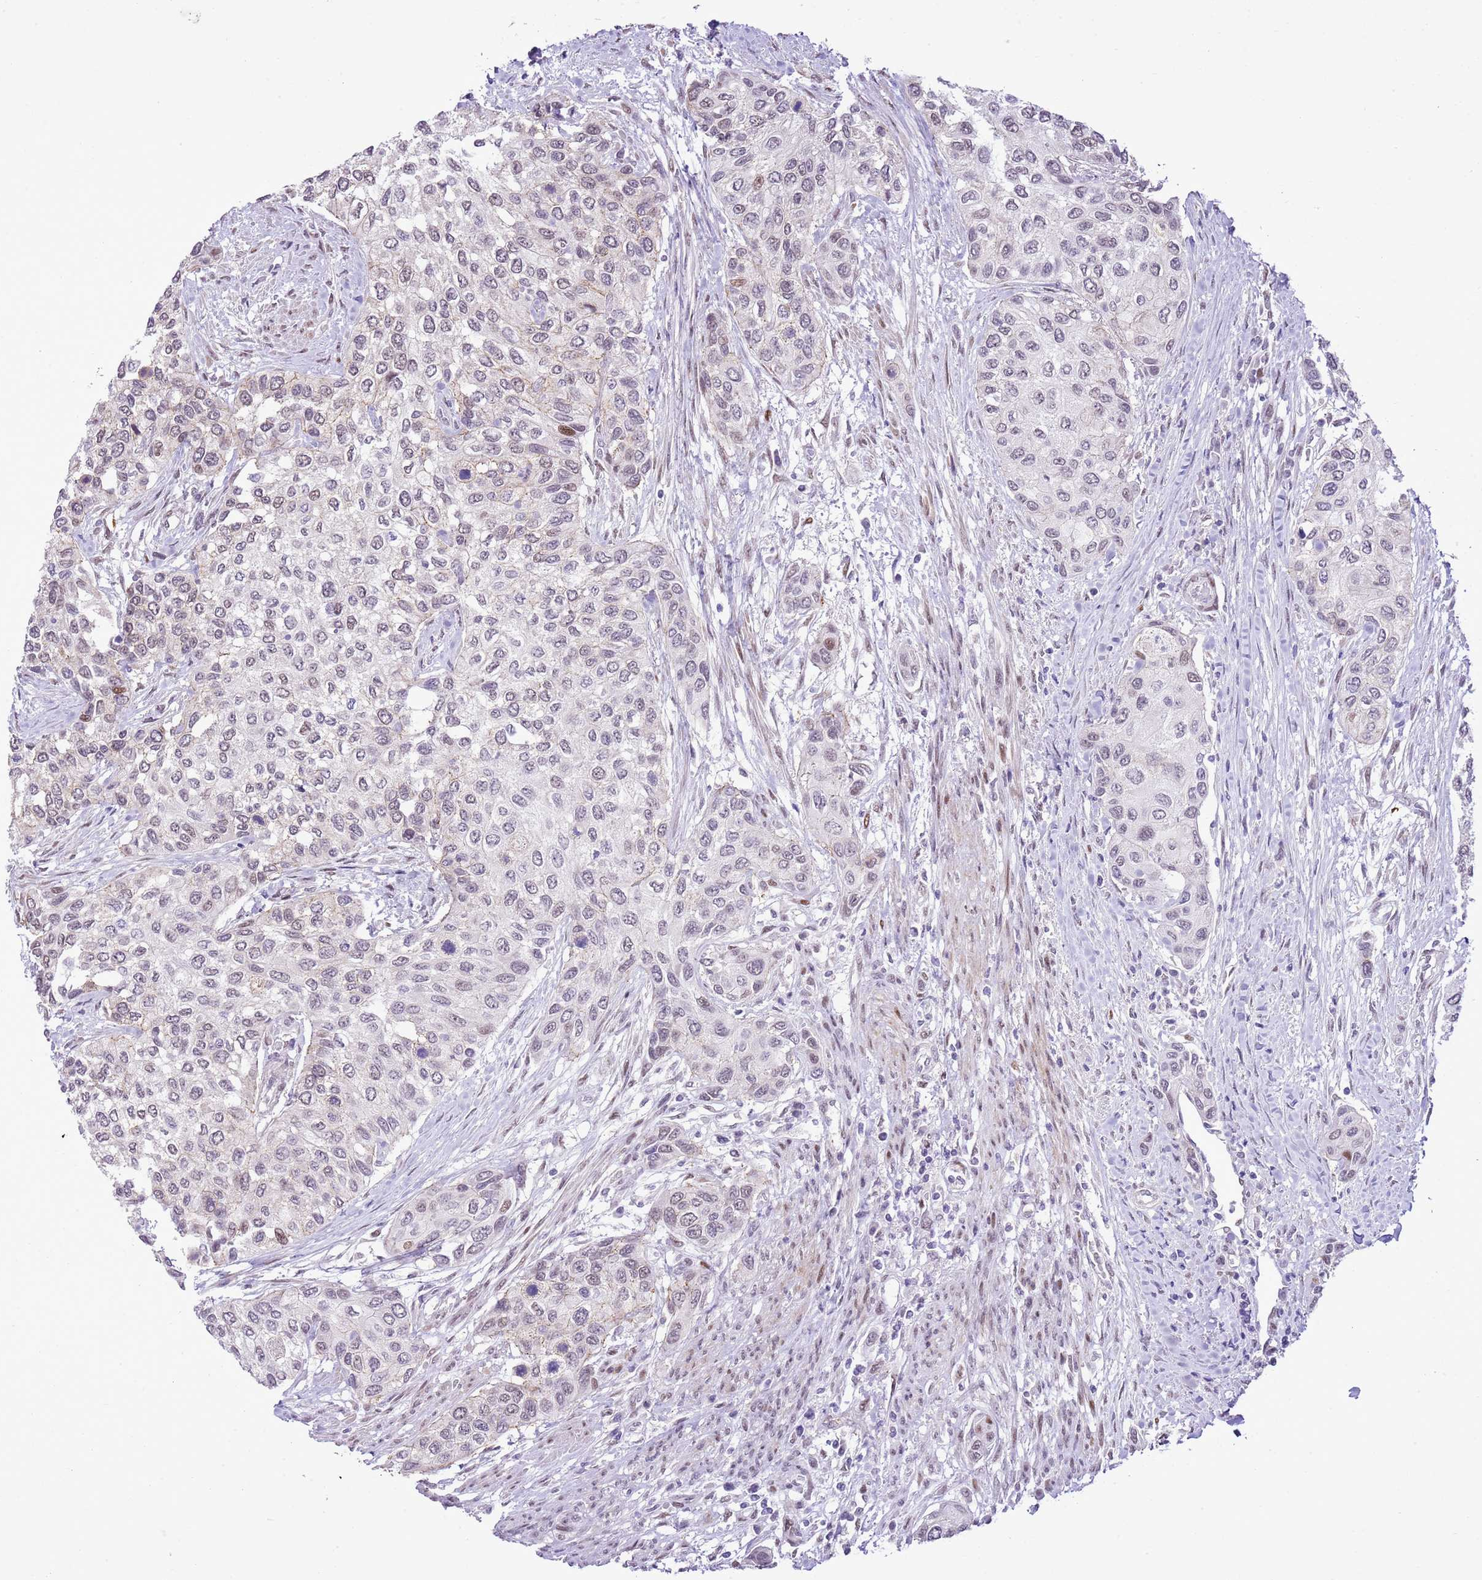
{"staining": {"intensity": "weak", "quantity": "25%-75%", "location": "nuclear"}, "tissue": "urothelial cancer", "cell_type": "Tumor cells", "image_type": "cancer", "snomed": [{"axis": "morphology", "description": "Normal tissue, NOS"}, {"axis": "morphology", "description": "Urothelial carcinoma, High grade"}, {"axis": "topography", "description": "Vascular tissue"}, {"axis": "topography", "description": "Urinary bladder"}], "caption": "The micrograph exhibits immunohistochemical staining of high-grade urothelial carcinoma. There is weak nuclear positivity is identified in approximately 25%-75% of tumor cells. The staining was performed using DAB, with brown indicating positive protein expression. Nuclei are stained blue with hematoxylin.", "gene": "NACC2", "patient": {"sex": "female", "age": 56}}